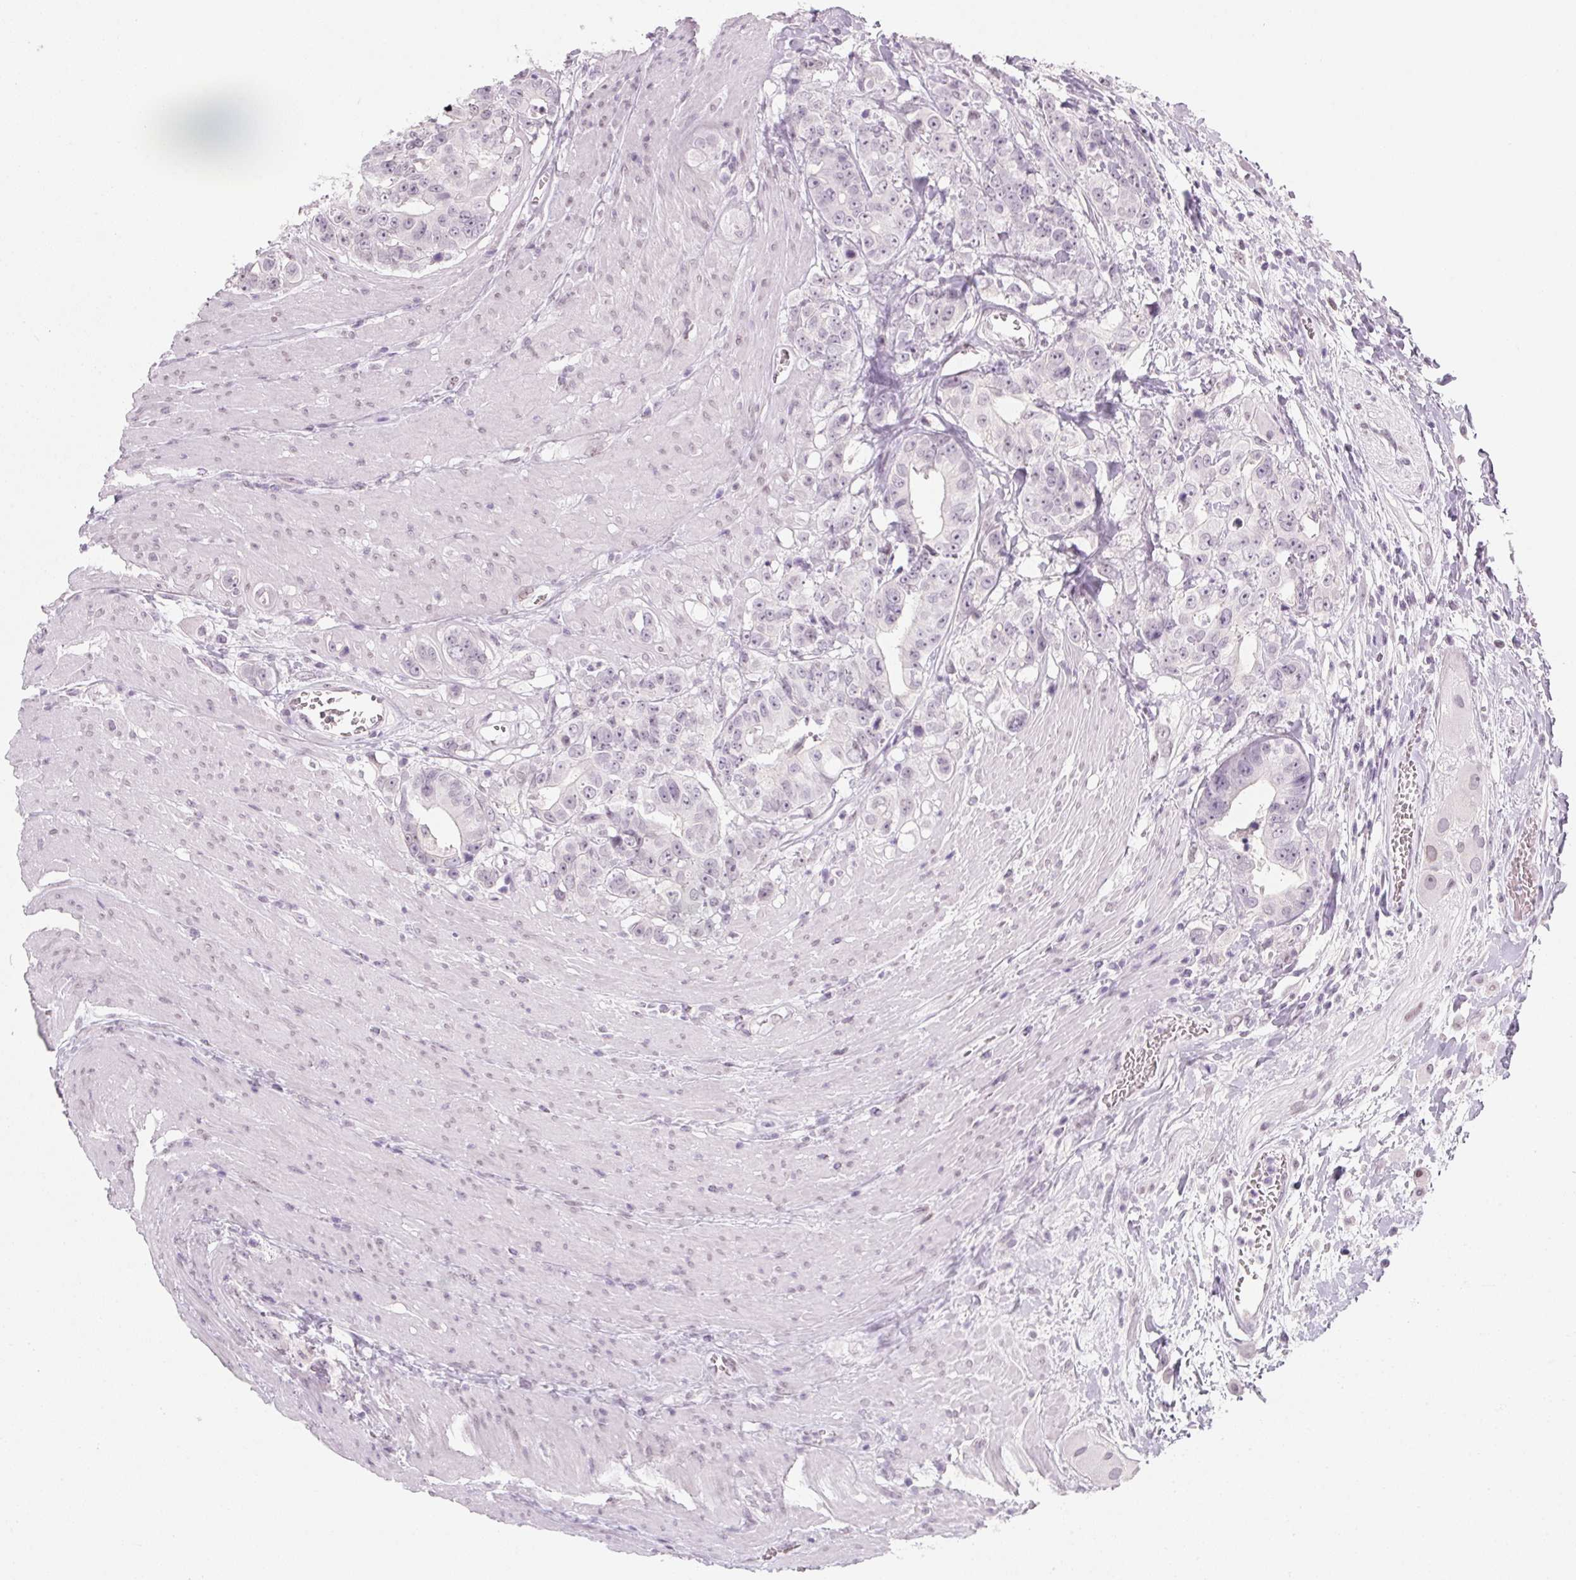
{"staining": {"intensity": "negative", "quantity": "none", "location": "none"}, "tissue": "colorectal cancer", "cell_type": "Tumor cells", "image_type": "cancer", "snomed": [{"axis": "morphology", "description": "Adenocarcinoma, NOS"}, {"axis": "topography", "description": "Rectum"}], "caption": "This image is of colorectal adenocarcinoma stained with IHC to label a protein in brown with the nuclei are counter-stained blue. There is no staining in tumor cells. (DAB immunohistochemistry visualized using brightfield microscopy, high magnification).", "gene": "KCNQ2", "patient": {"sex": "female", "age": 62}}